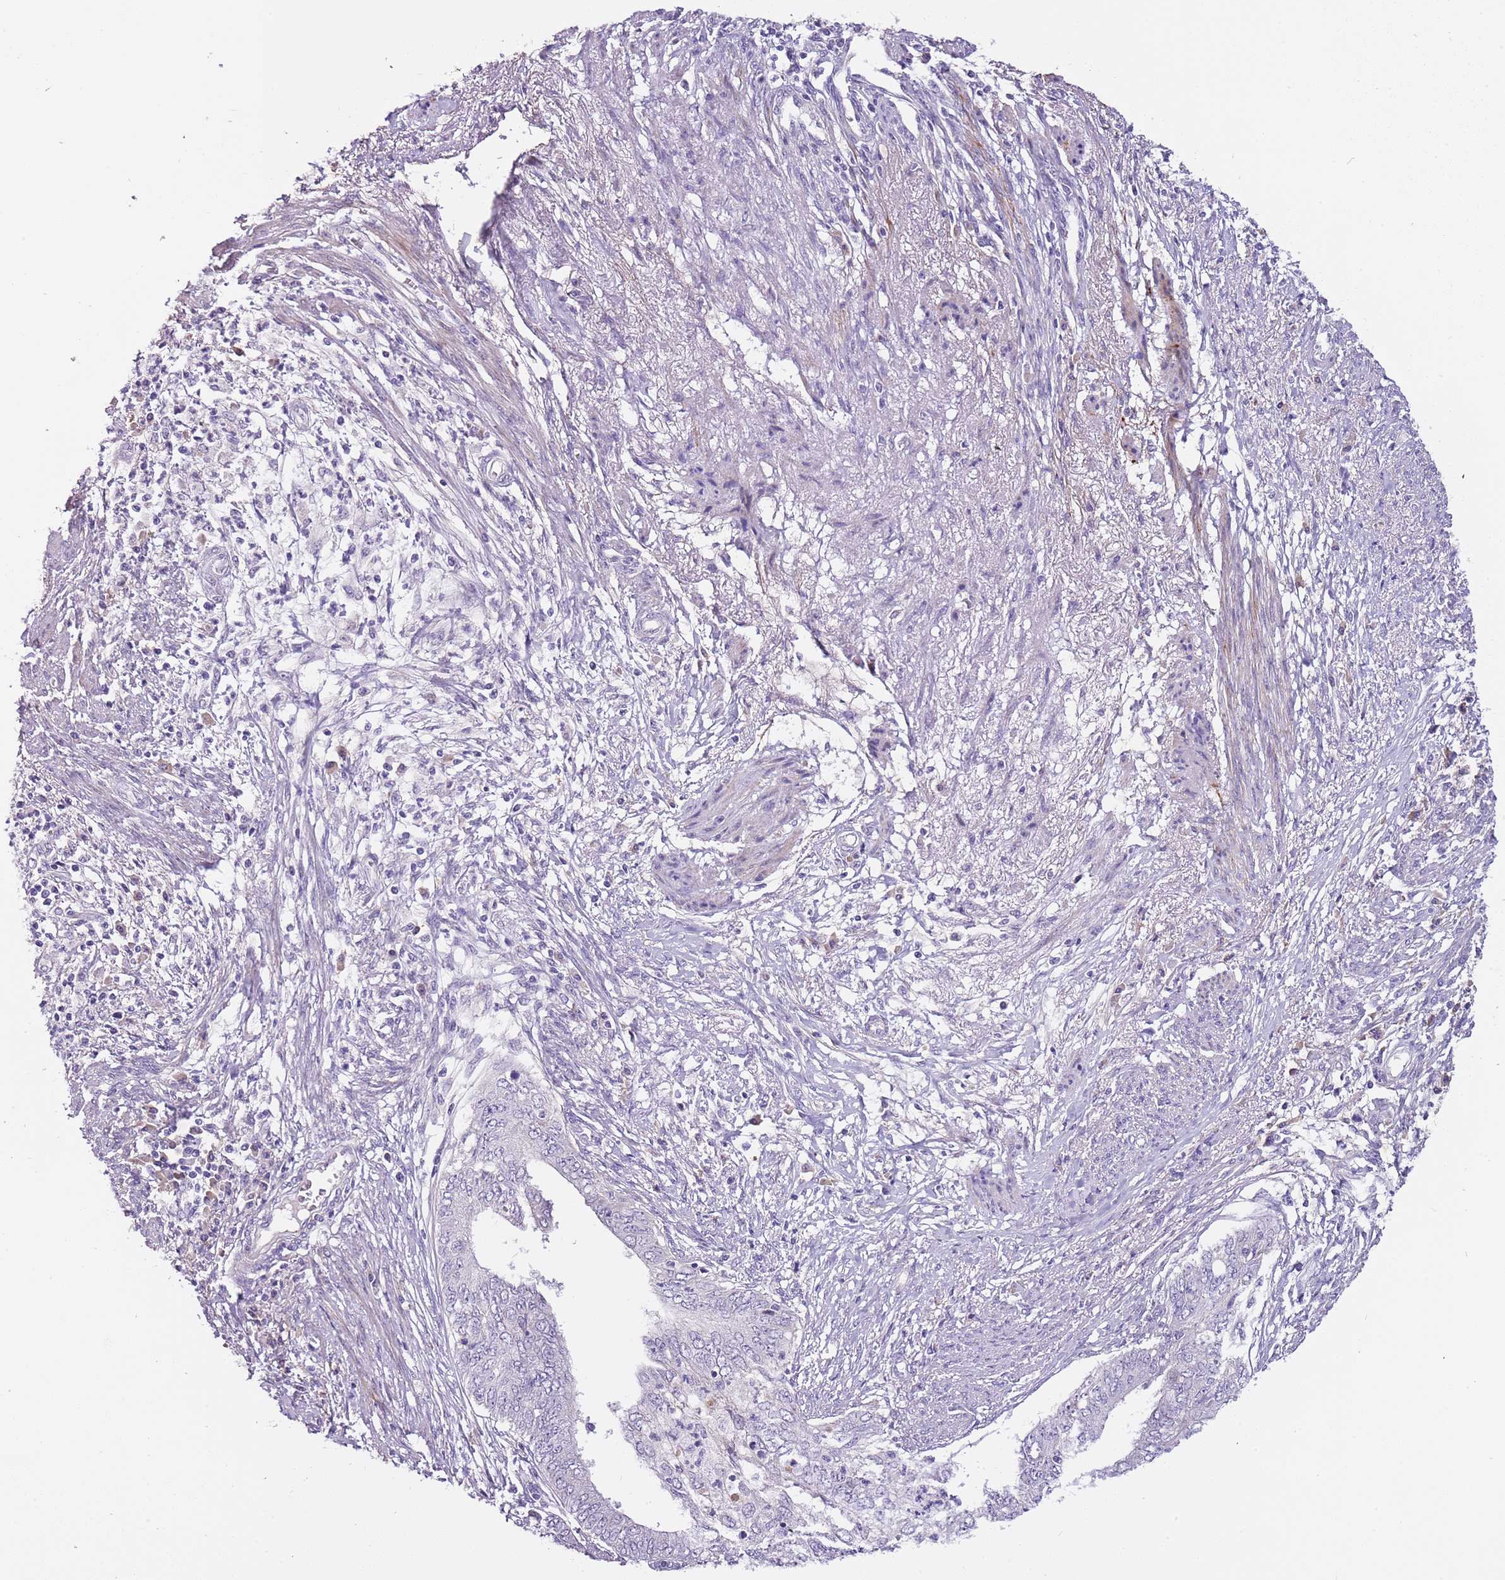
{"staining": {"intensity": "negative", "quantity": "none", "location": "none"}, "tissue": "endometrial cancer", "cell_type": "Tumor cells", "image_type": "cancer", "snomed": [{"axis": "morphology", "description": "Adenocarcinoma, NOS"}, {"axis": "topography", "description": "Endometrium"}], "caption": "This is a image of IHC staining of endometrial adenocarcinoma, which shows no expression in tumor cells.", "gene": "NKX2-3", "patient": {"sex": "female", "age": 68}}